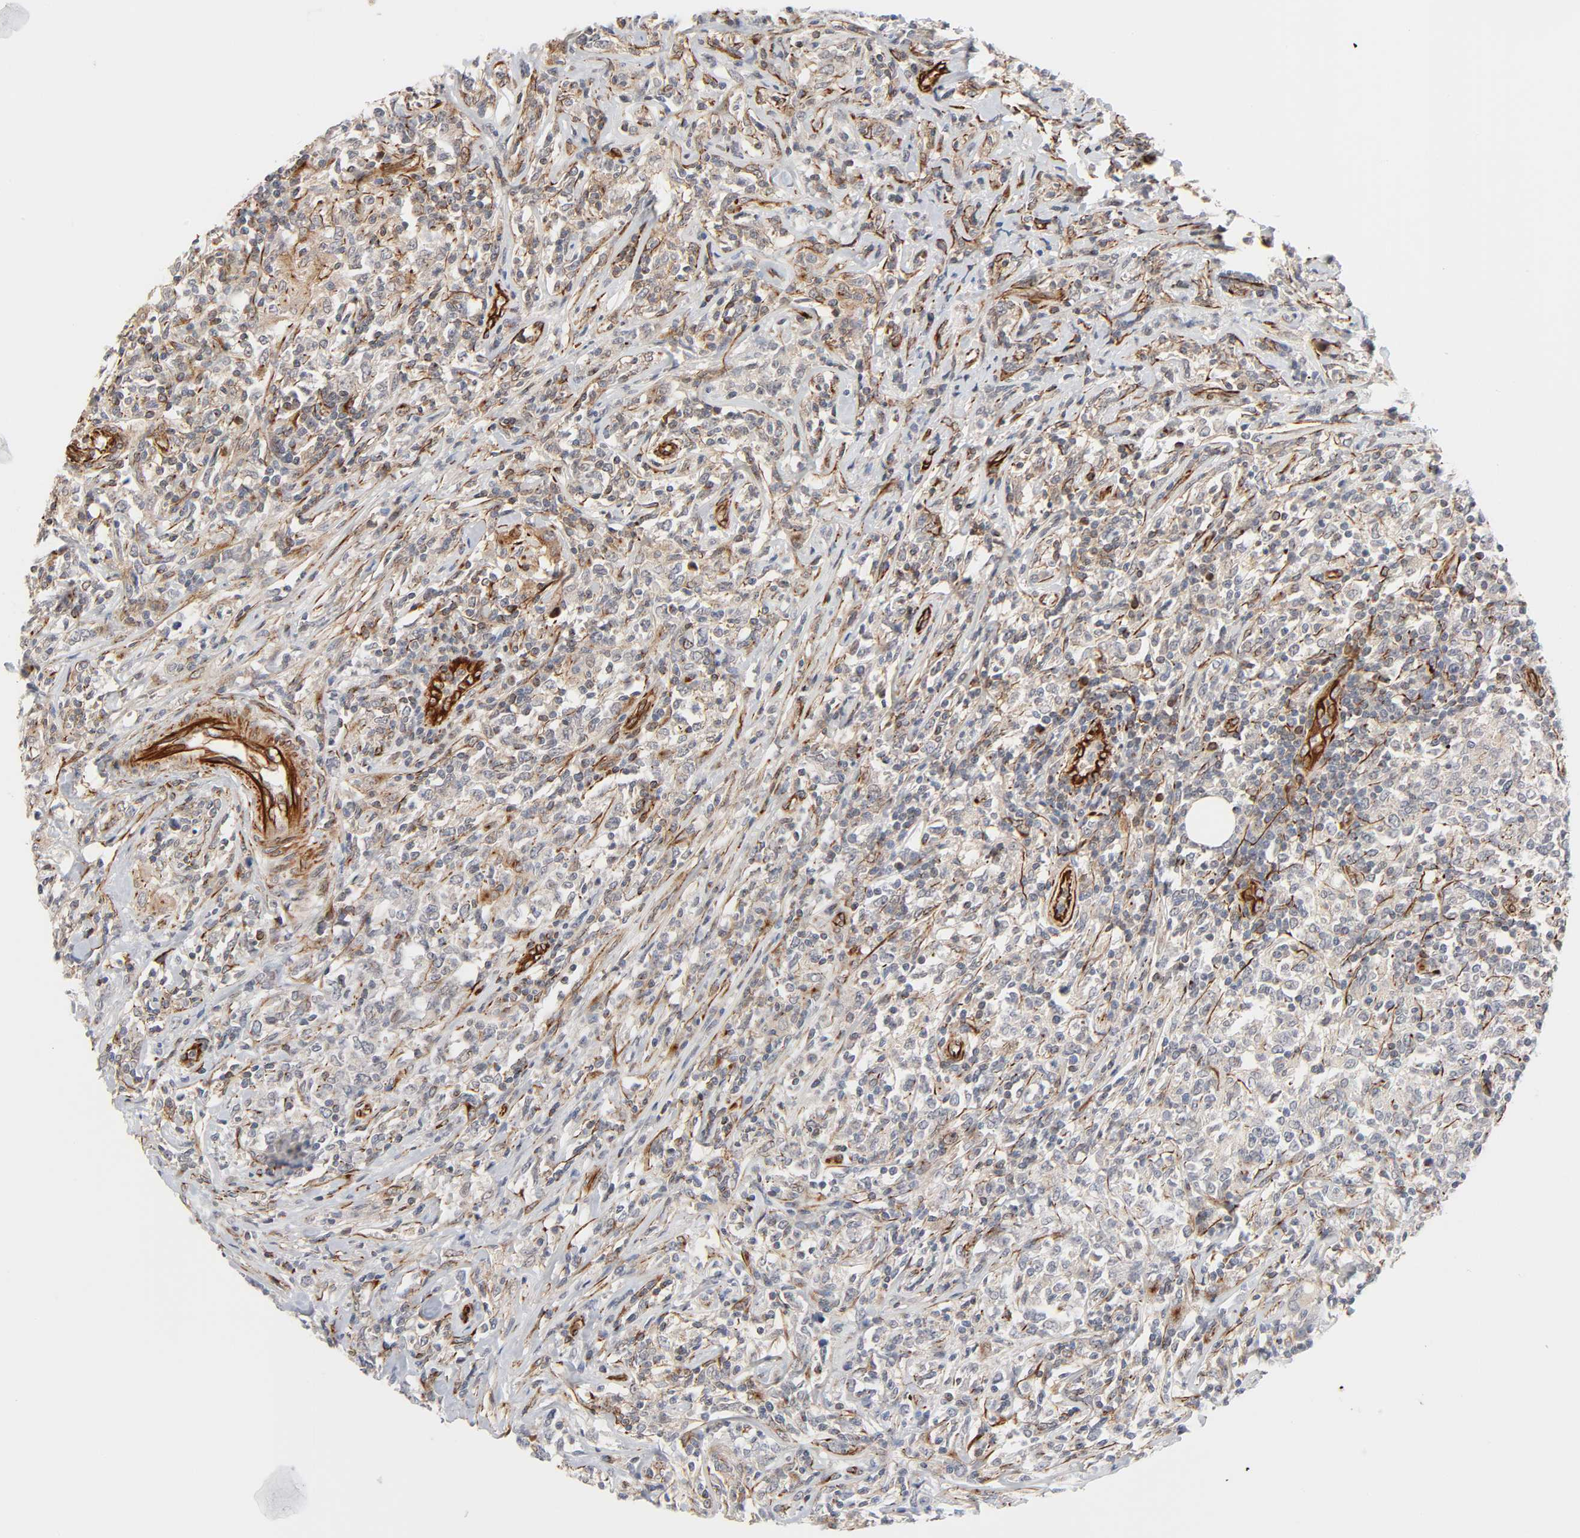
{"staining": {"intensity": "weak", "quantity": ">75%", "location": "cytoplasmic/membranous"}, "tissue": "lymphoma", "cell_type": "Tumor cells", "image_type": "cancer", "snomed": [{"axis": "morphology", "description": "Malignant lymphoma, non-Hodgkin's type, High grade"}, {"axis": "topography", "description": "Lymph node"}], "caption": "Lymphoma was stained to show a protein in brown. There is low levels of weak cytoplasmic/membranous expression in approximately >75% of tumor cells. (DAB (3,3'-diaminobenzidine) IHC with brightfield microscopy, high magnification).", "gene": "REEP6", "patient": {"sex": "female", "age": 84}}